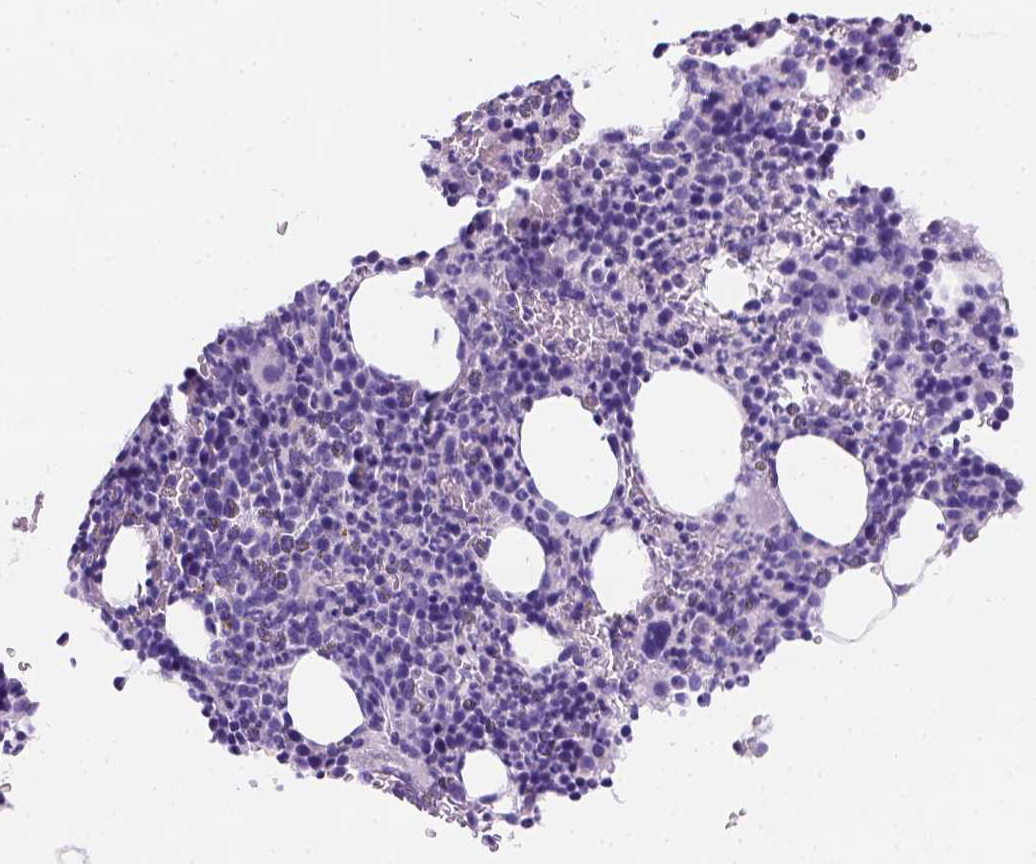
{"staining": {"intensity": "negative", "quantity": "none", "location": "none"}, "tissue": "bone marrow", "cell_type": "Hematopoietic cells", "image_type": "normal", "snomed": [{"axis": "morphology", "description": "Normal tissue, NOS"}, {"axis": "topography", "description": "Bone marrow"}], "caption": "Protein analysis of benign bone marrow exhibits no significant staining in hematopoietic cells.", "gene": "C7orf57", "patient": {"sex": "male", "age": 63}}